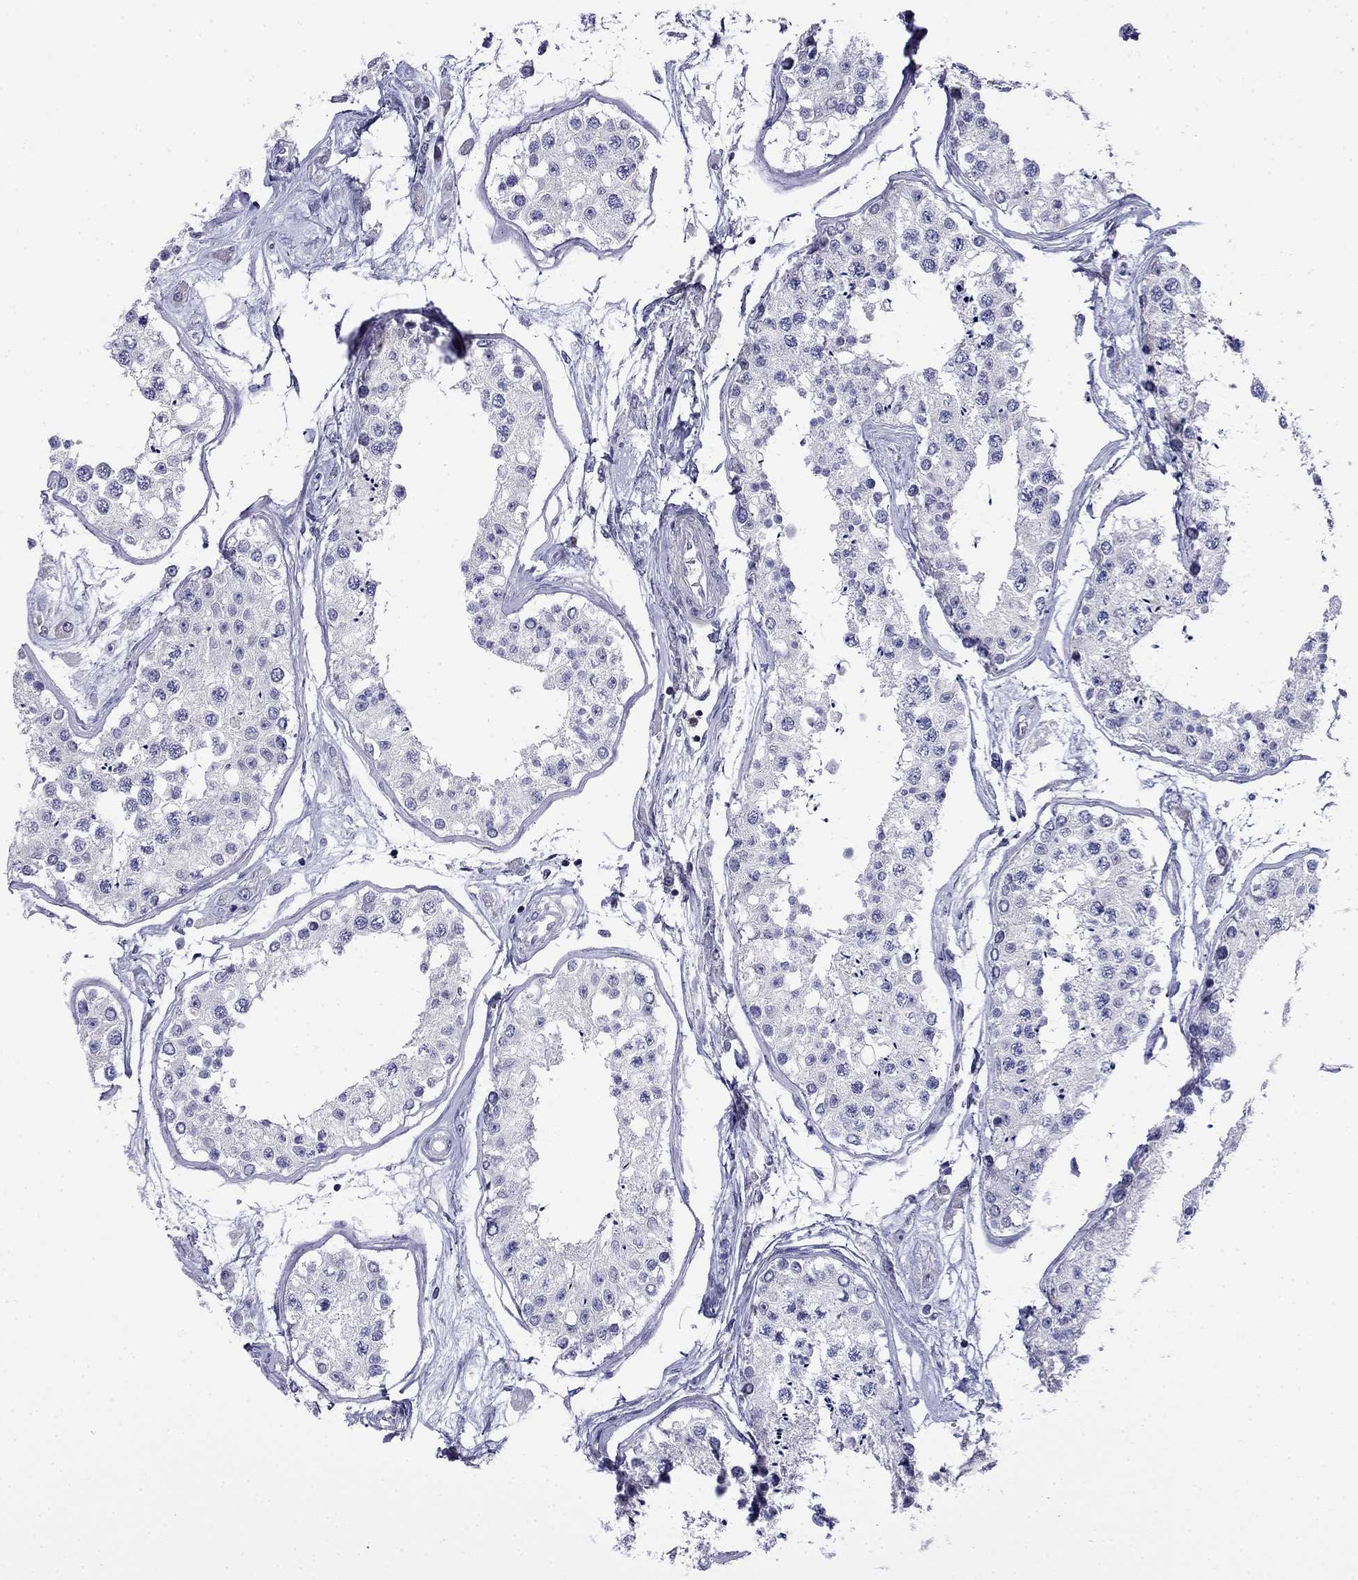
{"staining": {"intensity": "negative", "quantity": "none", "location": "none"}, "tissue": "testis", "cell_type": "Cells in seminiferous ducts", "image_type": "normal", "snomed": [{"axis": "morphology", "description": "Normal tissue, NOS"}, {"axis": "topography", "description": "Testis"}], "caption": "Immunohistochemistry of unremarkable human testis demonstrates no positivity in cells in seminiferous ducts.", "gene": "PRR18", "patient": {"sex": "male", "age": 25}}